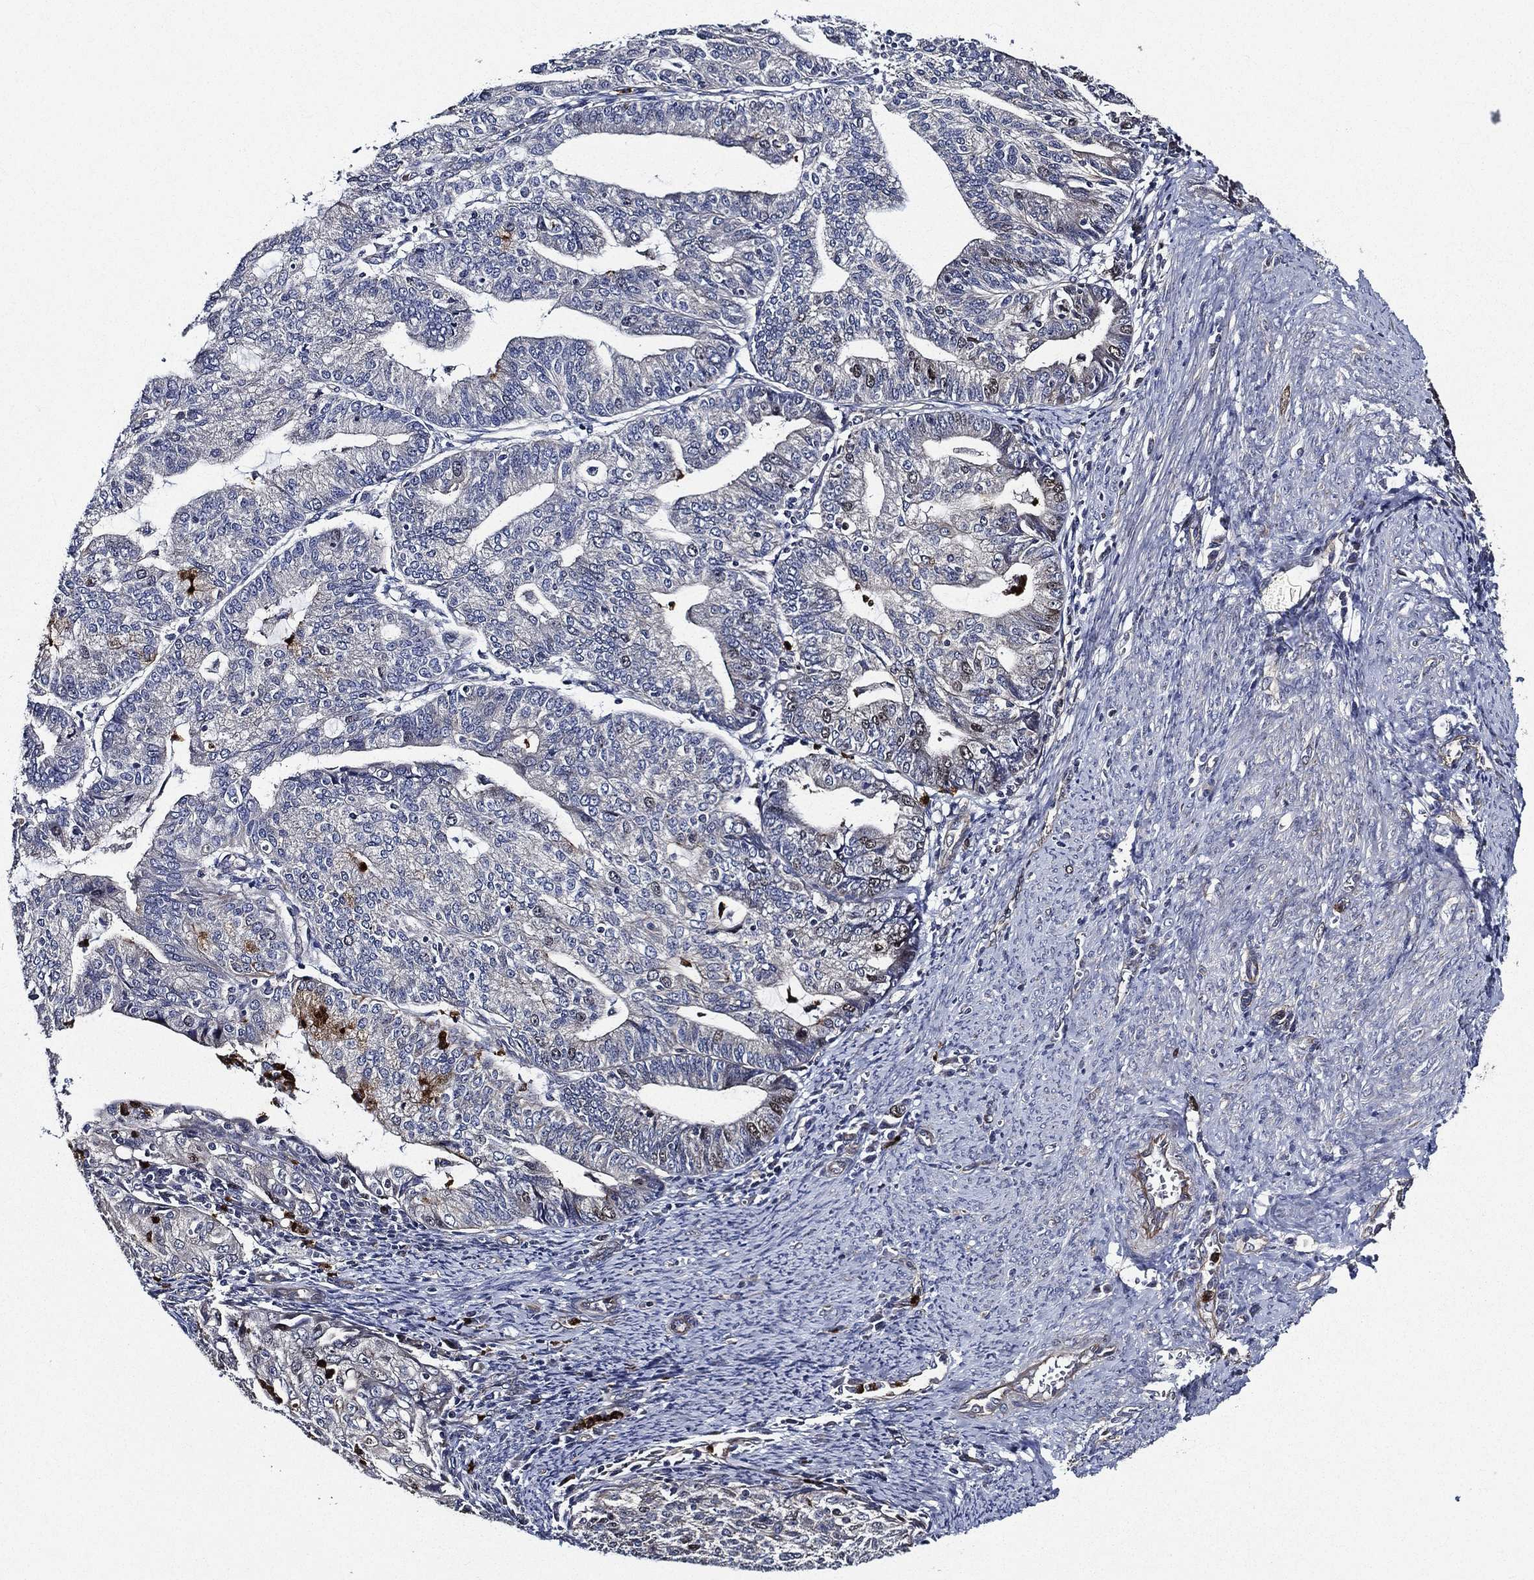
{"staining": {"intensity": "negative", "quantity": "none", "location": "none"}, "tissue": "endometrial cancer", "cell_type": "Tumor cells", "image_type": "cancer", "snomed": [{"axis": "morphology", "description": "Adenocarcinoma, NOS"}, {"axis": "topography", "description": "Endometrium"}], "caption": "Immunohistochemical staining of human endometrial cancer displays no significant expression in tumor cells.", "gene": "KIF20B", "patient": {"sex": "female", "age": 82}}